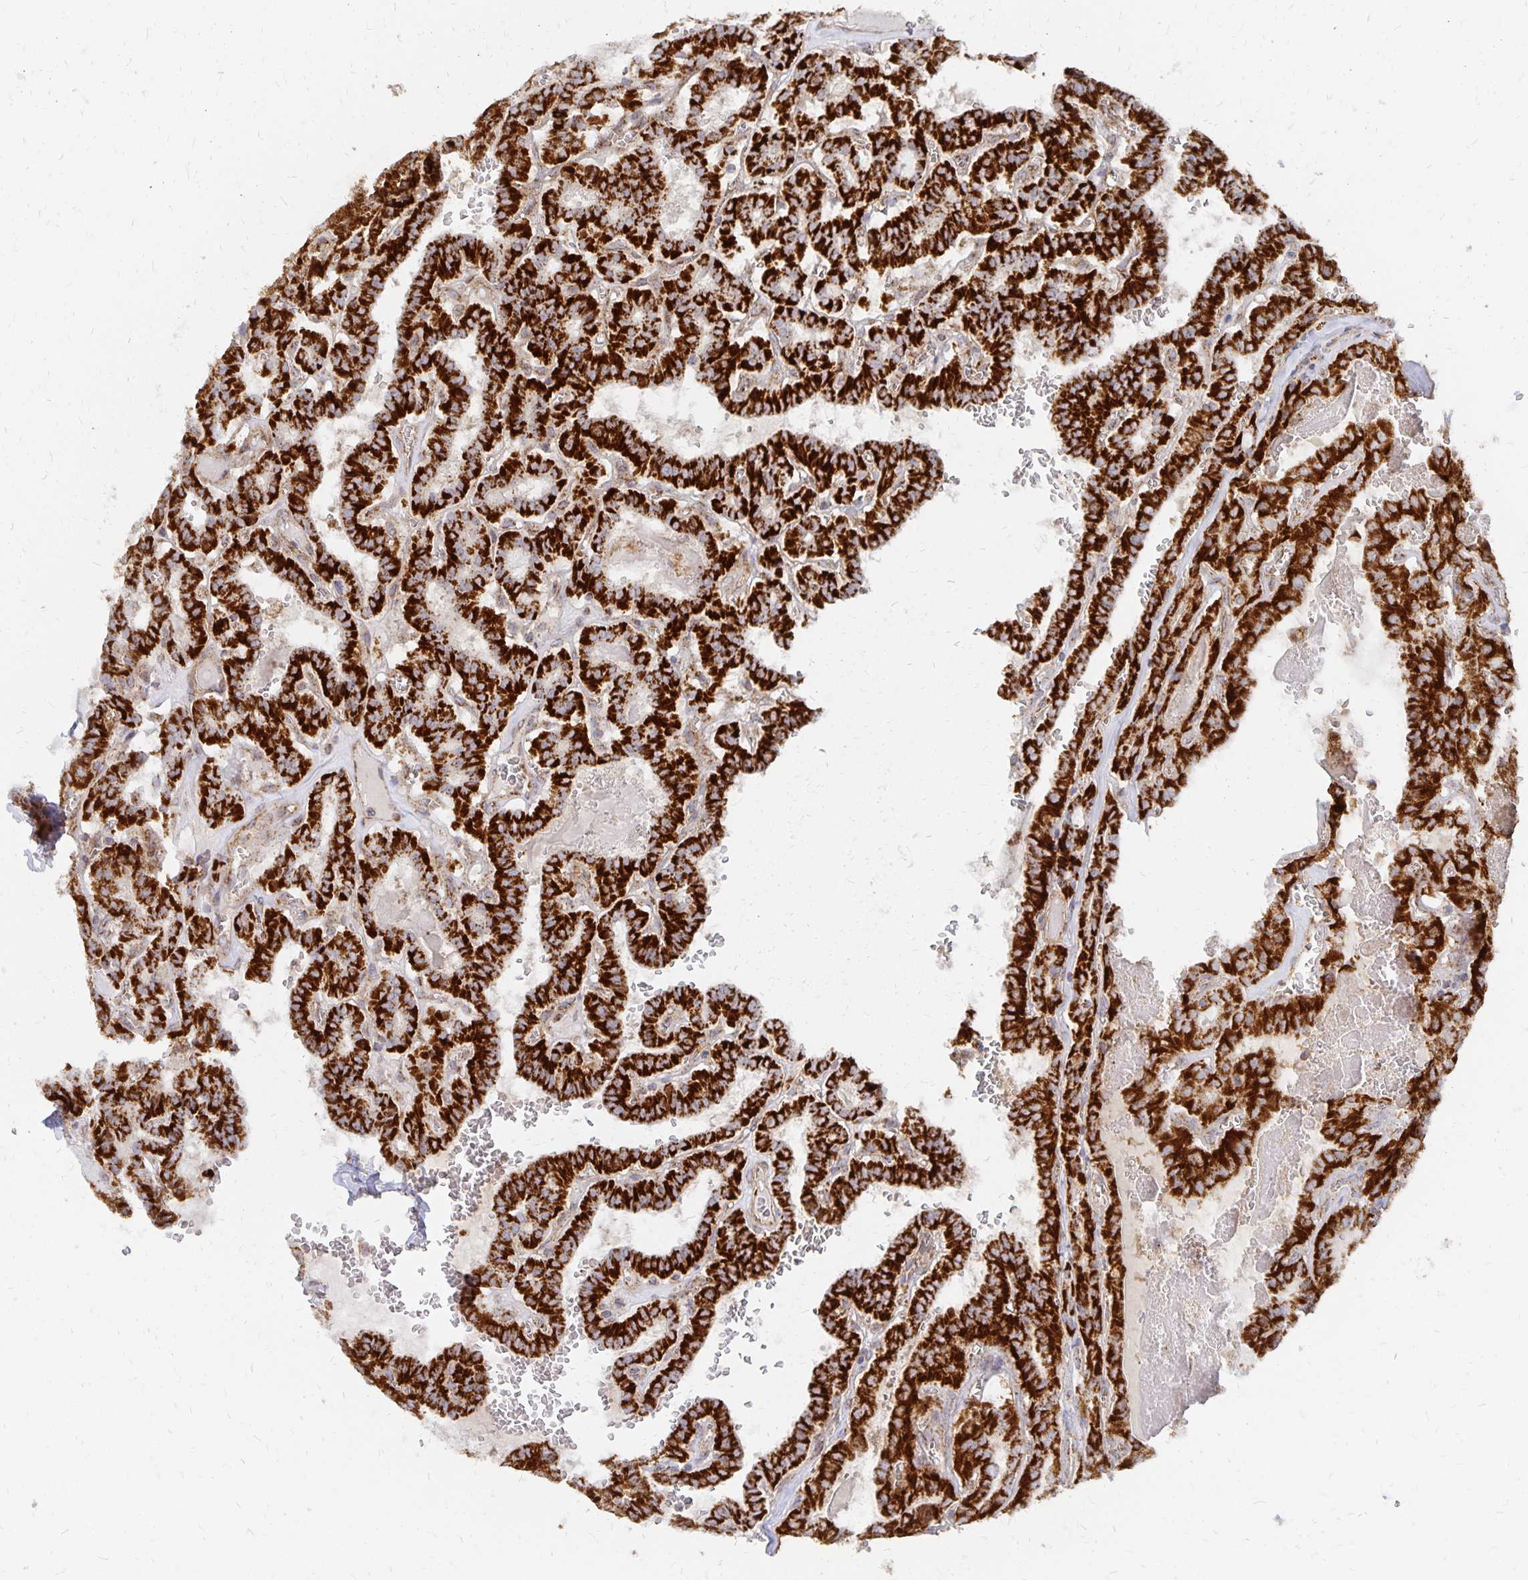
{"staining": {"intensity": "strong", "quantity": ">75%", "location": "cytoplasmic/membranous"}, "tissue": "thyroid cancer", "cell_type": "Tumor cells", "image_type": "cancer", "snomed": [{"axis": "morphology", "description": "Papillary adenocarcinoma, NOS"}, {"axis": "topography", "description": "Thyroid gland"}], "caption": "Immunohistochemical staining of human thyroid cancer displays strong cytoplasmic/membranous protein expression in approximately >75% of tumor cells.", "gene": "STOML2", "patient": {"sex": "female", "age": 21}}